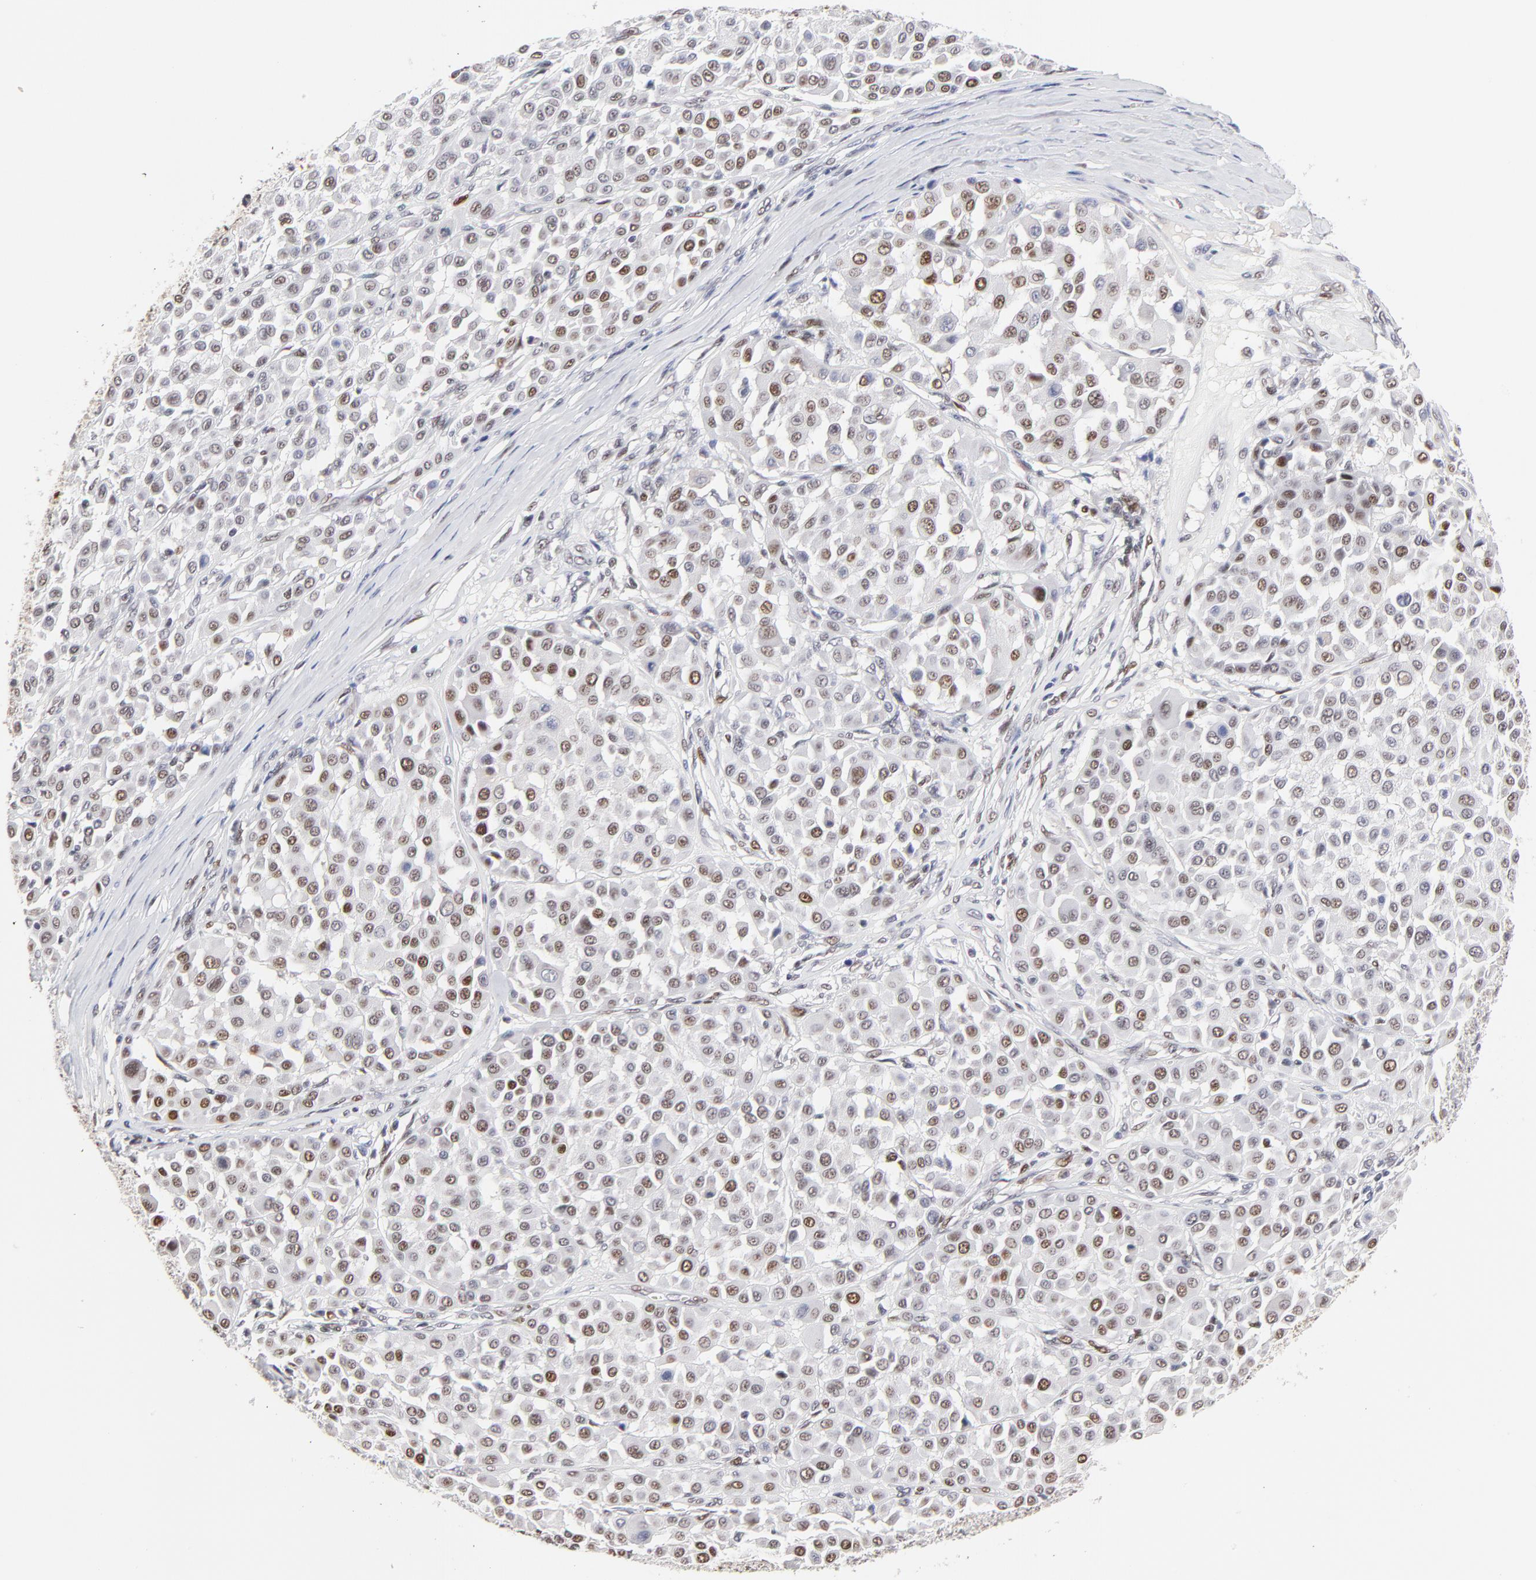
{"staining": {"intensity": "moderate", "quantity": "25%-75%", "location": "nuclear"}, "tissue": "melanoma", "cell_type": "Tumor cells", "image_type": "cancer", "snomed": [{"axis": "morphology", "description": "Malignant melanoma, Metastatic site"}, {"axis": "topography", "description": "Soft tissue"}], "caption": "Tumor cells reveal medium levels of moderate nuclear positivity in approximately 25%-75% of cells in melanoma.", "gene": "OGFOD1", "patient": {"sex": "male", "age": 41}}